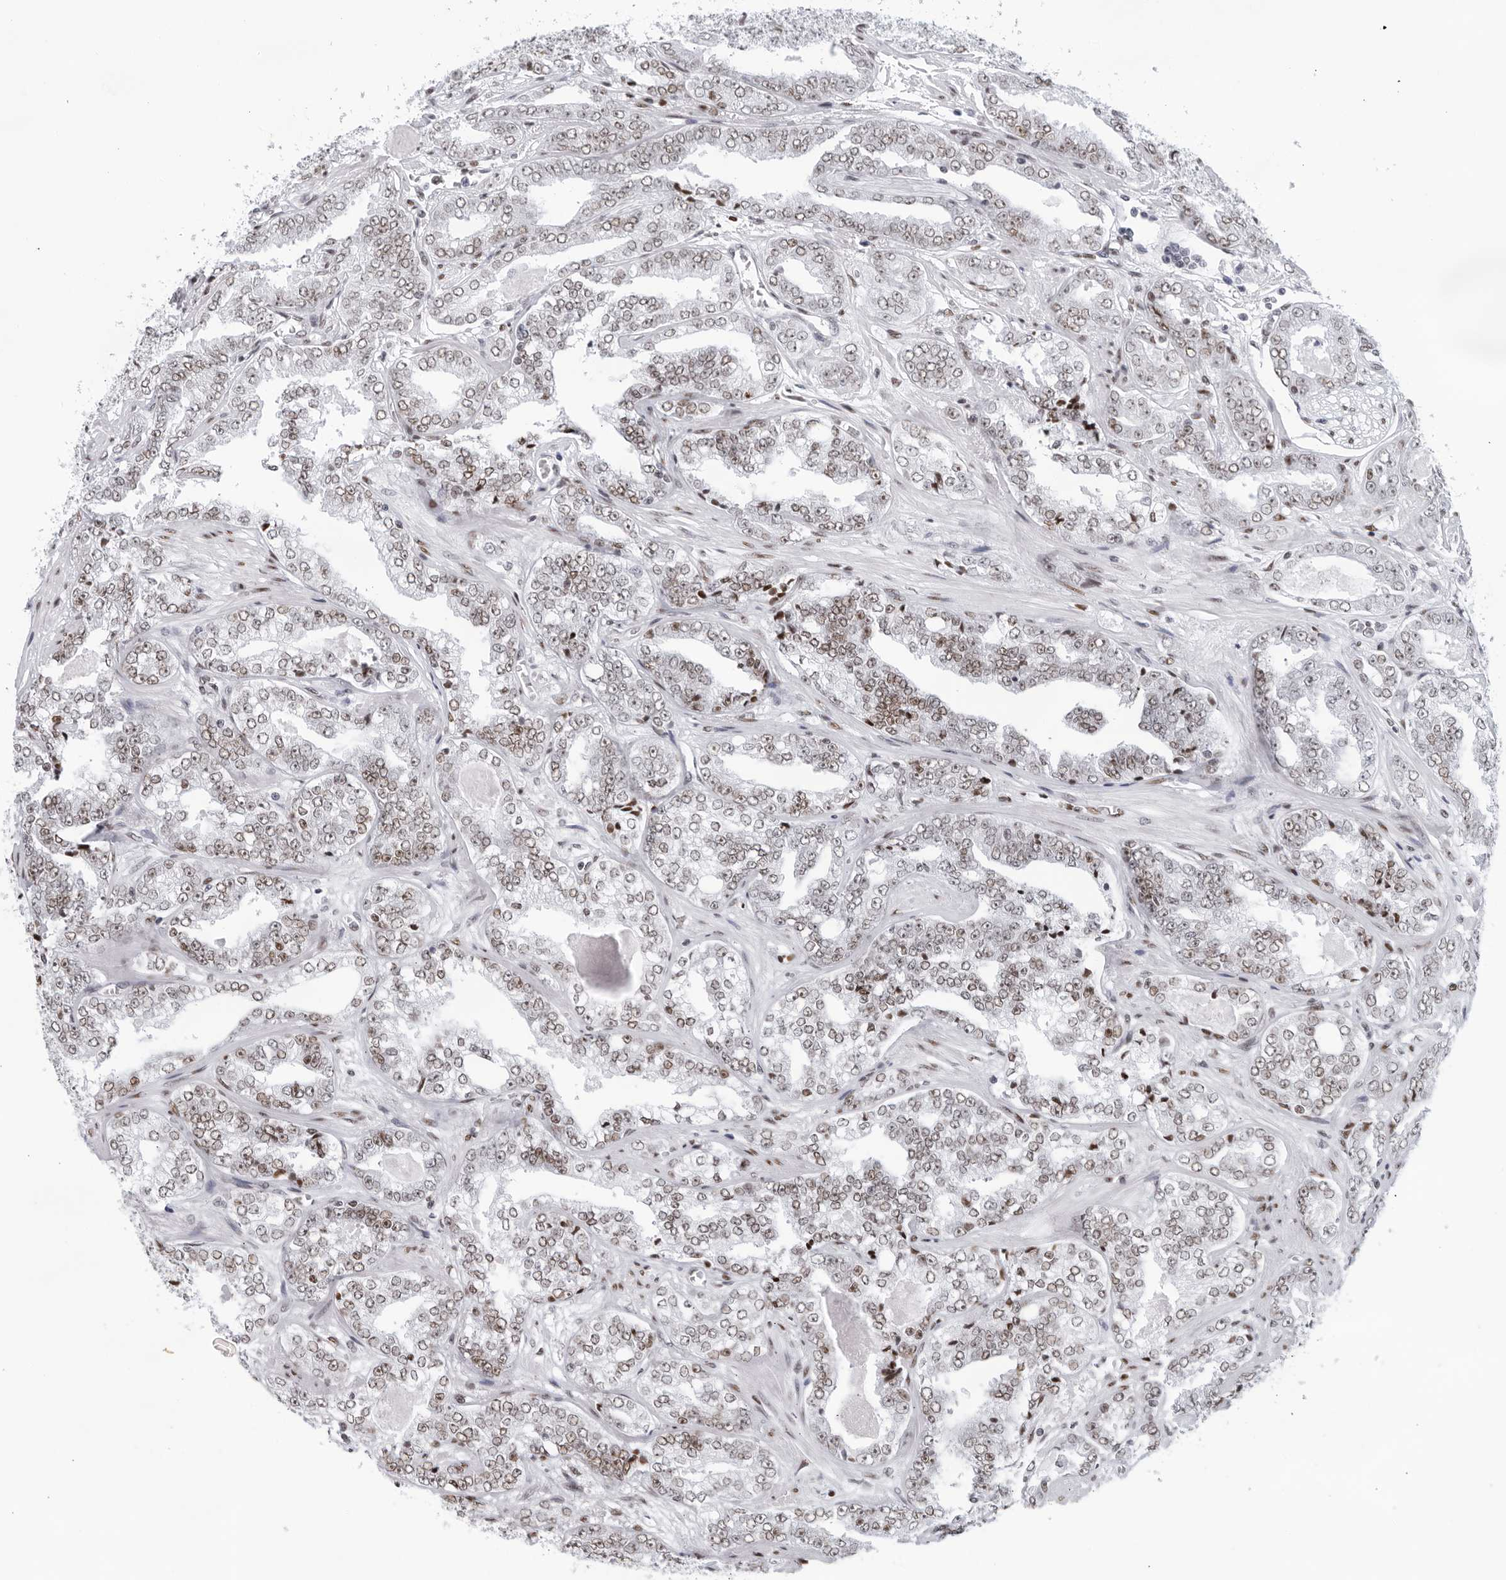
{"staining": {"intensity": "moderate", "quantity": "25%-75%", "location": "nuclear"}, "tissue": "prostate cancer", "cell_type": "Tumor cells", "image_type": "cancer", "snomed": [{"axis": "morphology", "description": "Adenocarcinoma, High grade"}, {"axis": "topography", "description": "Prostate"}], "caption": "IHC photomicrograph of prostate cancer (adenocarcinoma (high-grade)) stained for a protein (brown), which reveals medium levels of moderate nuclear positivity in approximately 25%-75% of tumor cells.", "gene": "HP1BP3", "patient": {"sex": "male", "age": 71}}